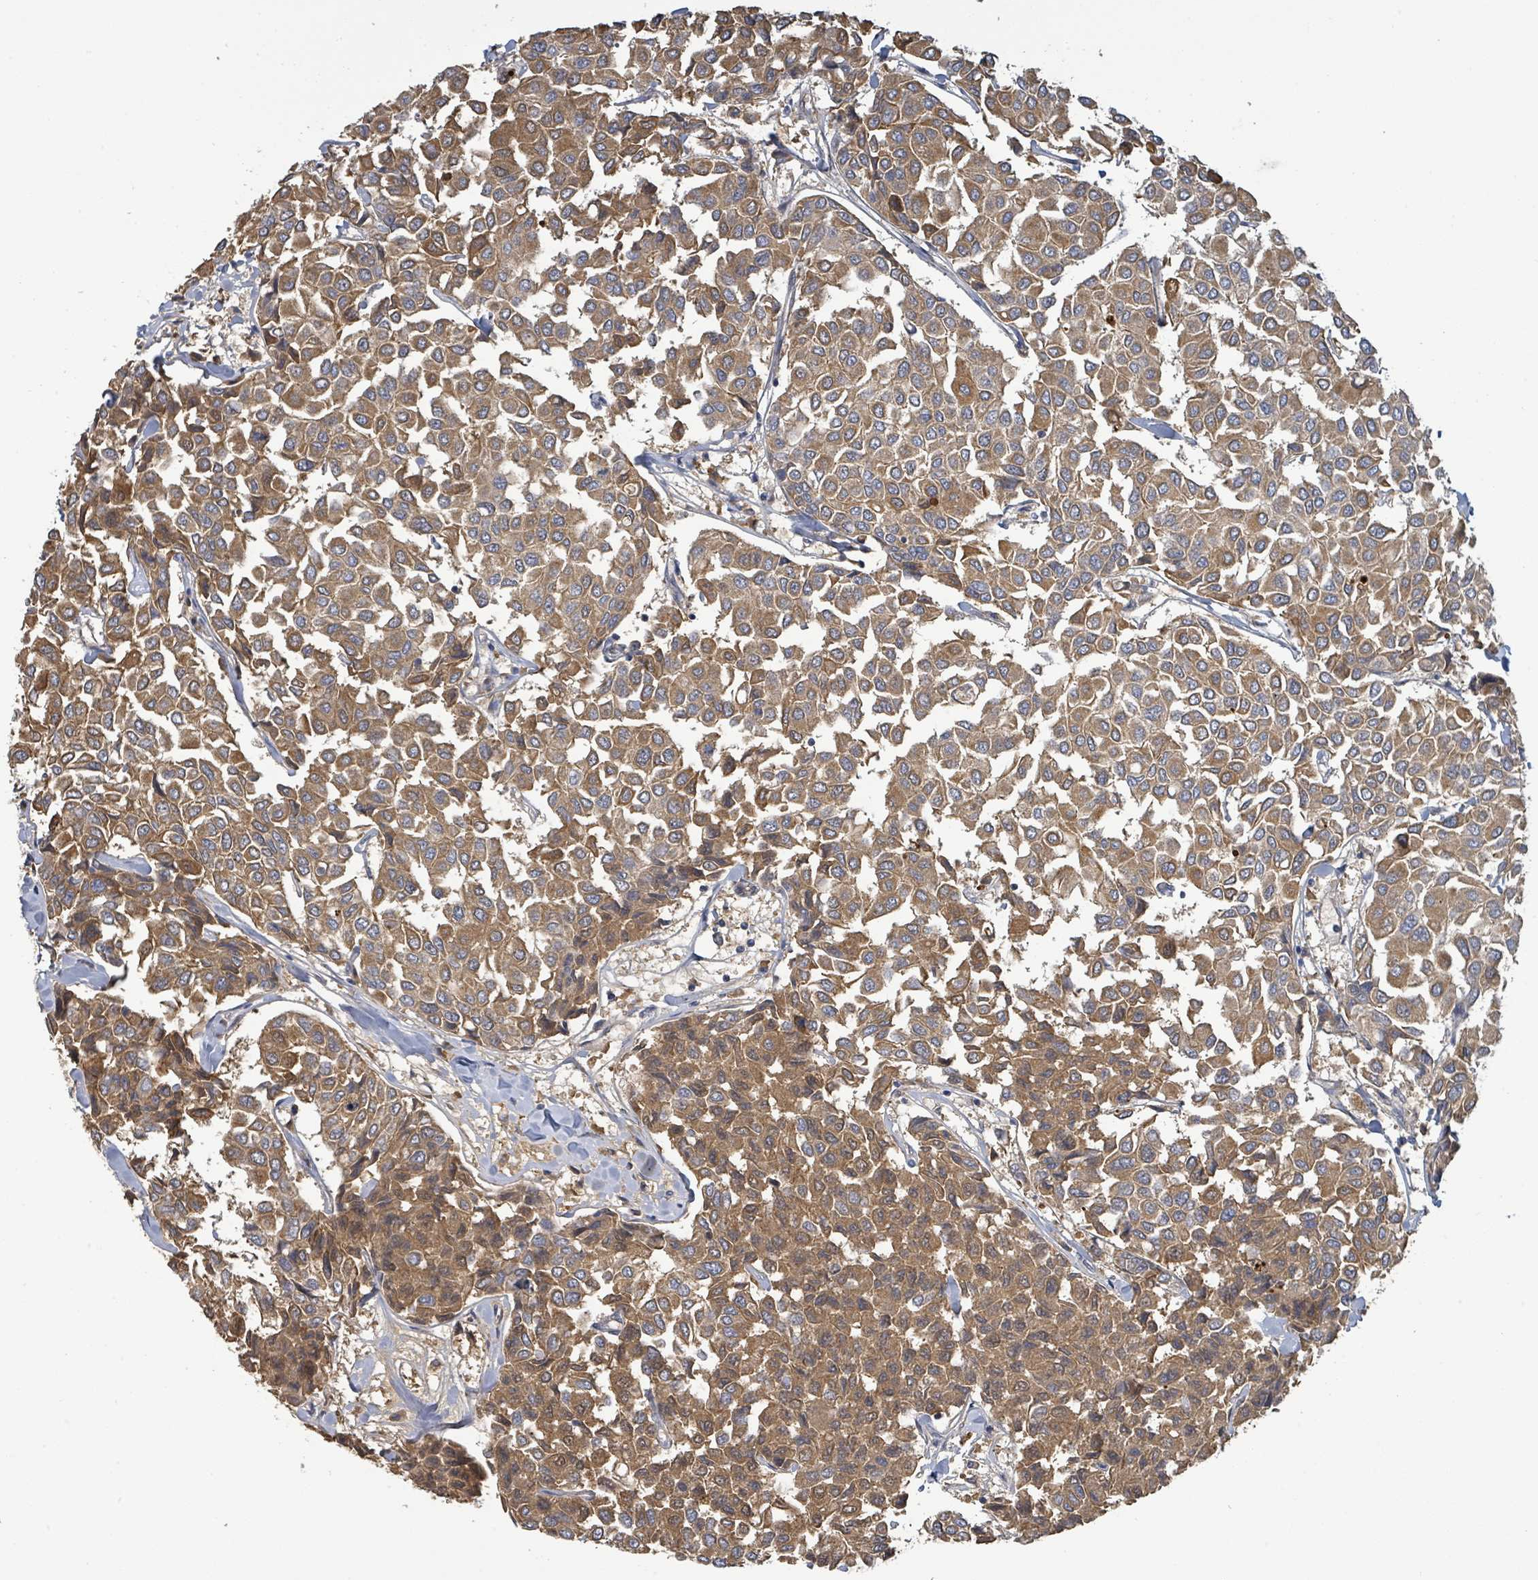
{"staining": {"intensity": "moderate", "quantity": ">75%", "location": "cytoplasmic/membranous"}, "tissue": "breast cancer", "cell_type": "Tumor cells", "image_type": "cancer", "snomed": [{"axis": "morphology", "description": "Duct carcinoma"}, {"axis": "topography", "description": "Breast"}], "caption": "Human breast intraductal carcinoma stained with a brown dye demonstrates moderate cytoplasmic/membranous positive expression in about >75% of tumor cells.", "gene": "STARD4", "patient": {"sex": "female", "age": 55}}